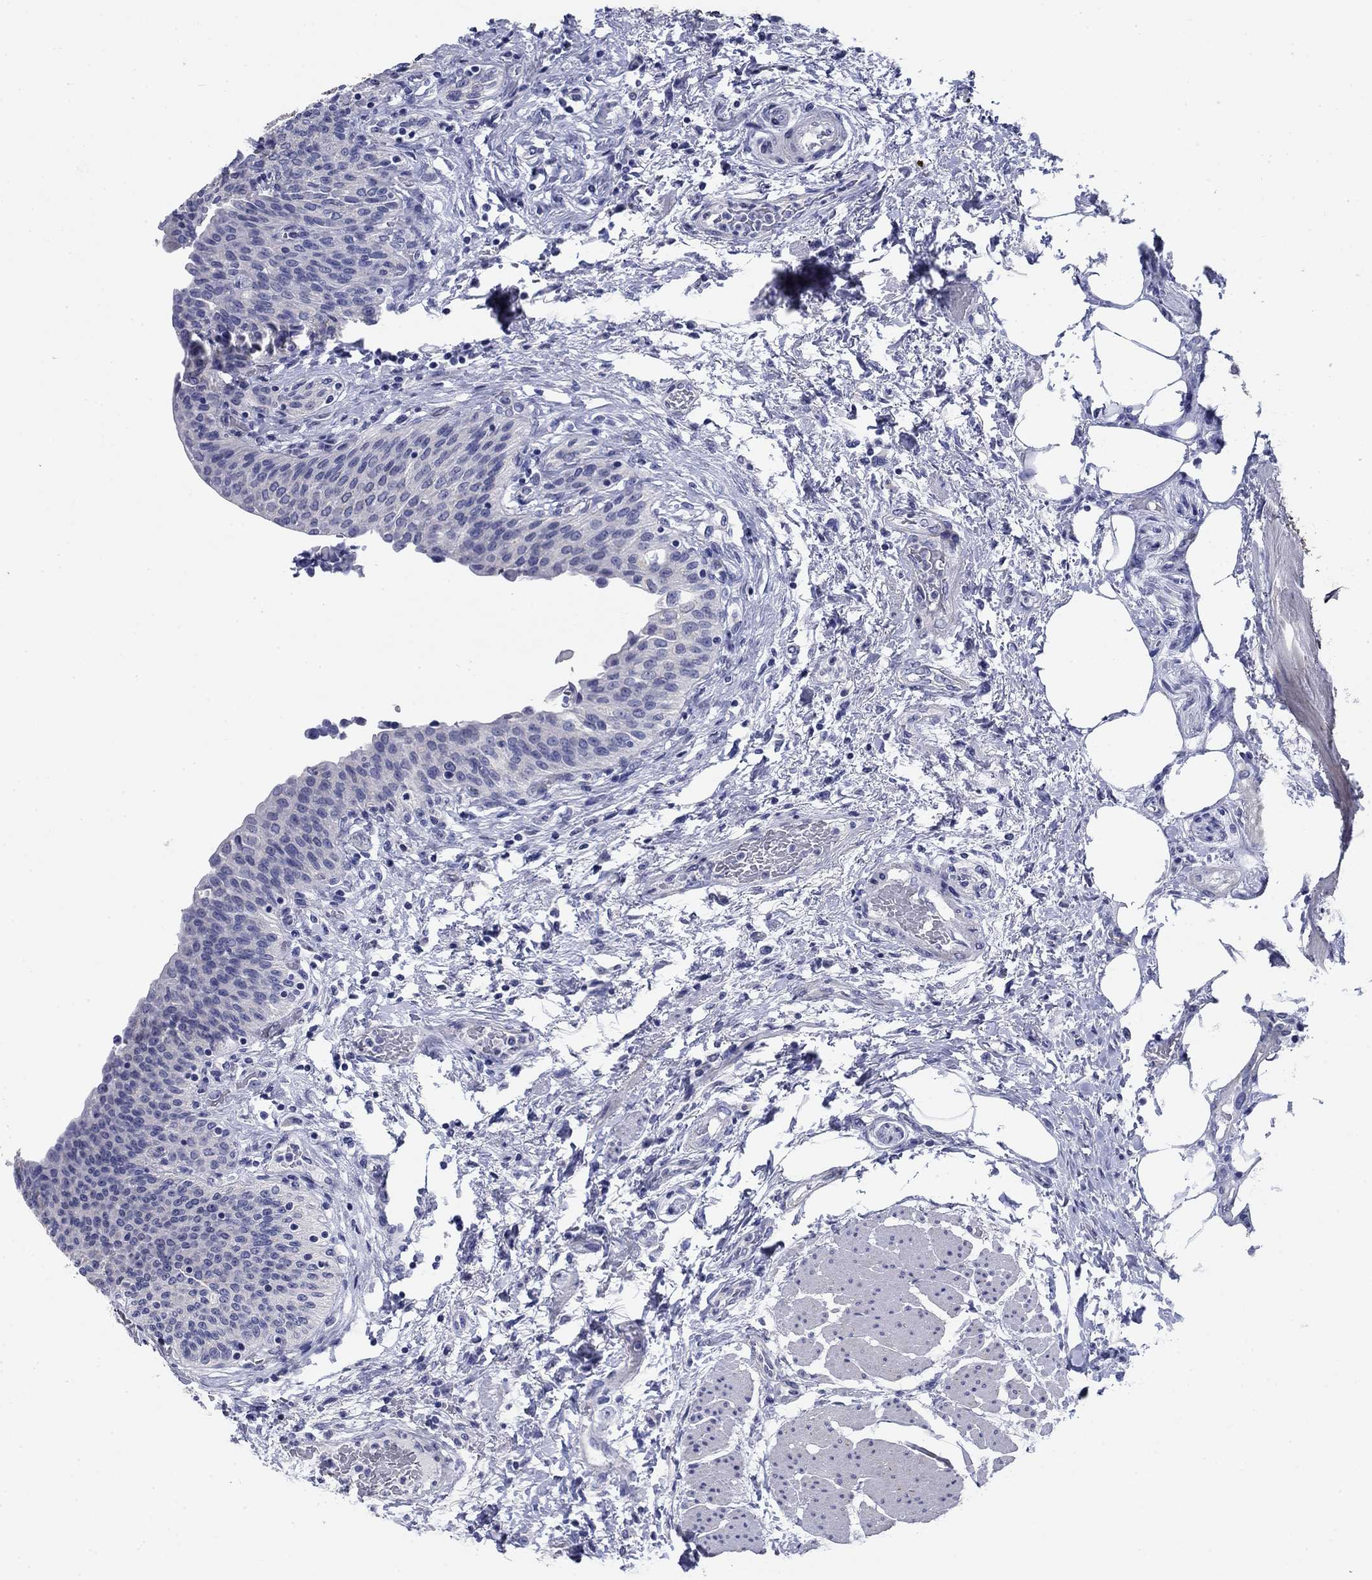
{"staining": {"intensity": "negative", "quantity": "none", "location": "none"}, "tissue": "urinary bladder", "cell_type": "Urothelial cells", "image_type": "normal", "snomed": [{"axis": "morphology", "description": "Normal tissue, NOS"}, {"axis": "morphology", "description": "Metaplasia, NOS"}, {"axis": "topography", "description": "Urinary bladder"}], "caption": "Immunohistochemical staining of unremarkable urinary bladder shows no significant positivity in urothelial cells.", "gene": "PRKCG", "patient": {"sex": "male", "age": 68}}